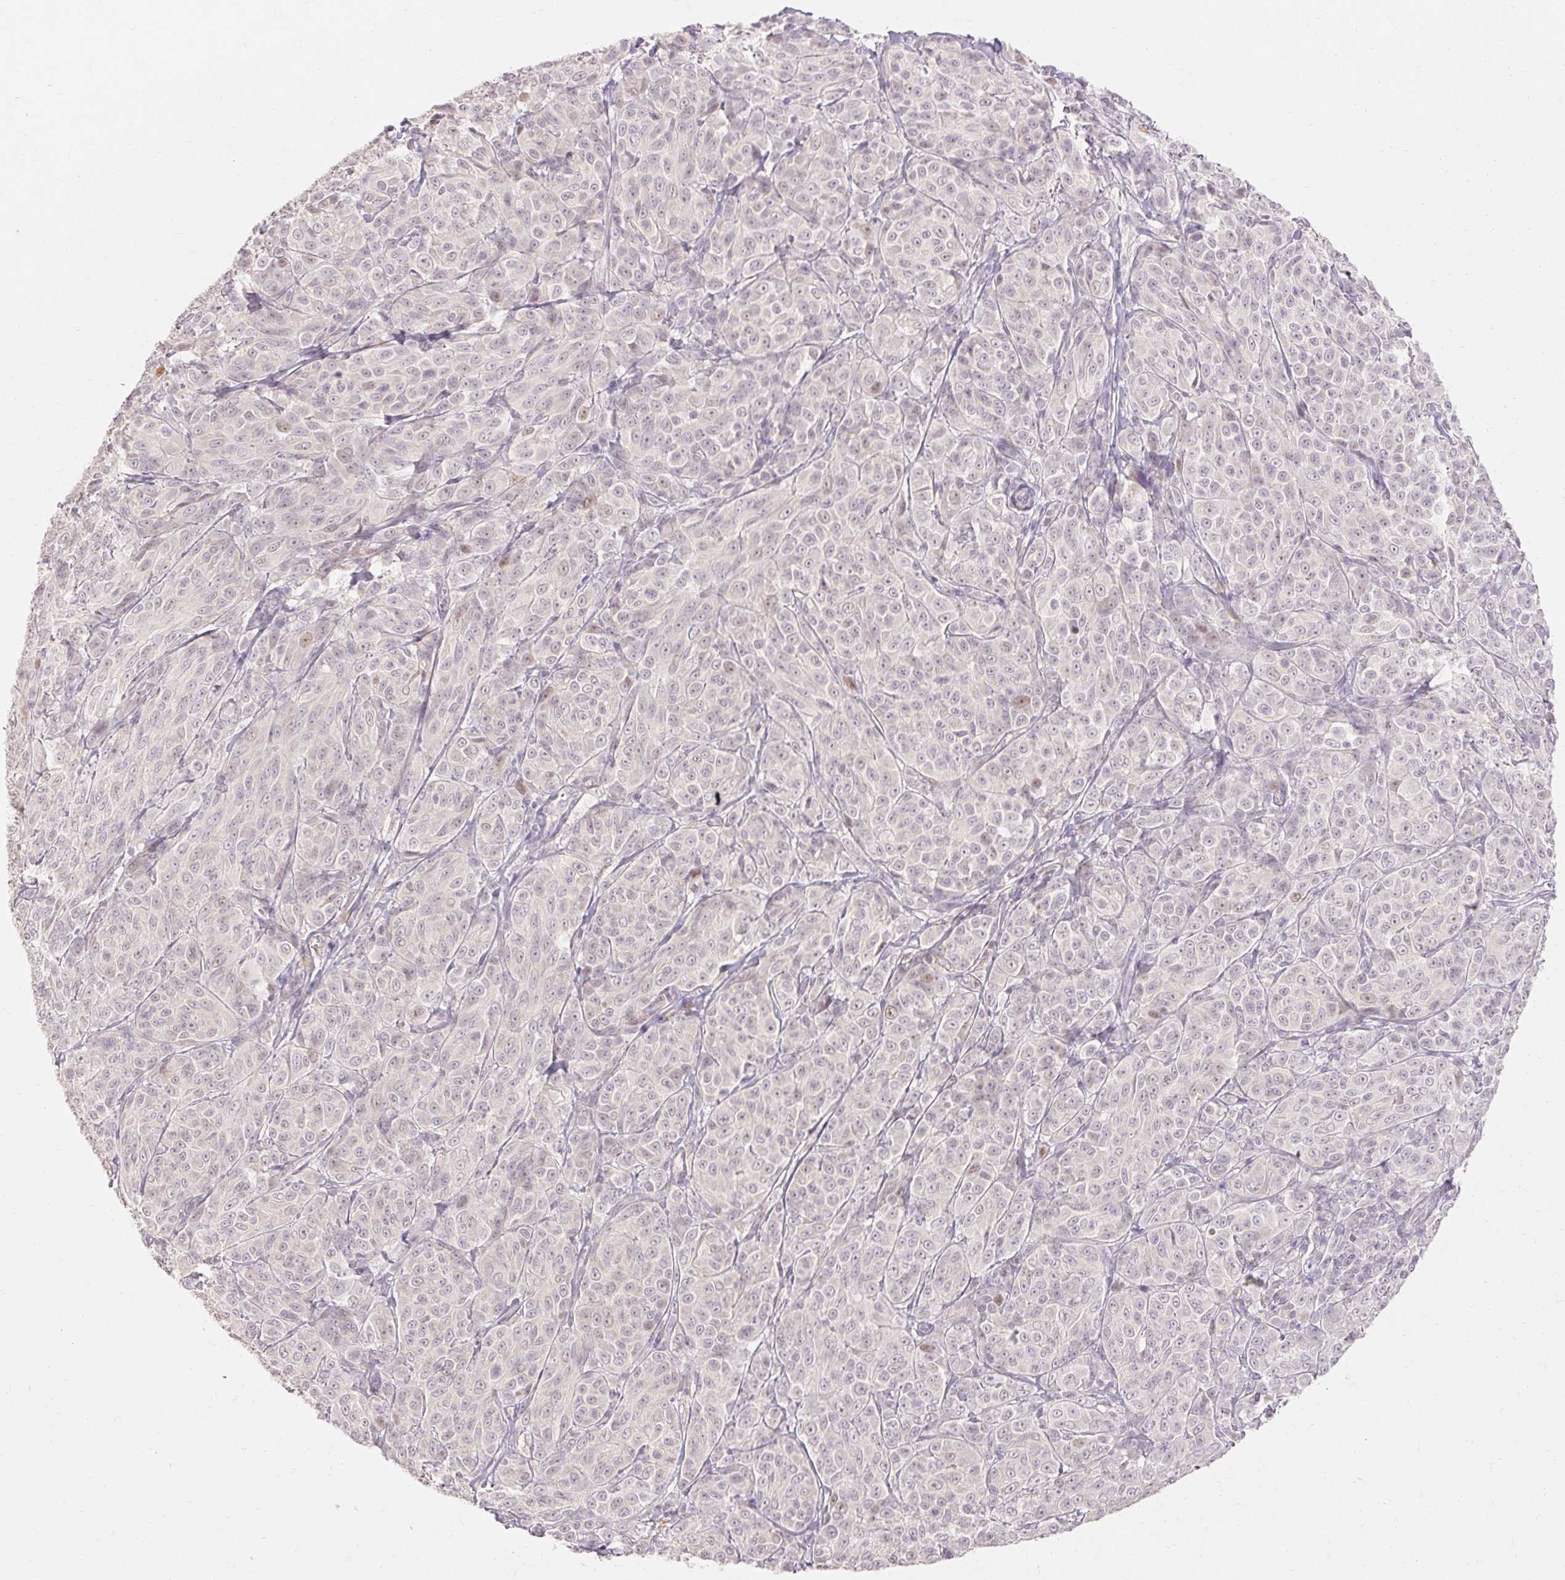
{"staining": {"intensity": "negative", "quantity": "none", "location": "none"}, "tissue": "melanoma", "cell_type": "Tumor cells", "image_type": "cancer", "snomed": [{"axis": "morphology", "description": "Malignant melanoma, NOS"}, {"axis": "topography", "description": "Skin"}], "caption": "Tumor cells are negative for brown protein staining in melanoma.", "gene": "SKP2", "patient": {"sex": "male", "age": 89}}